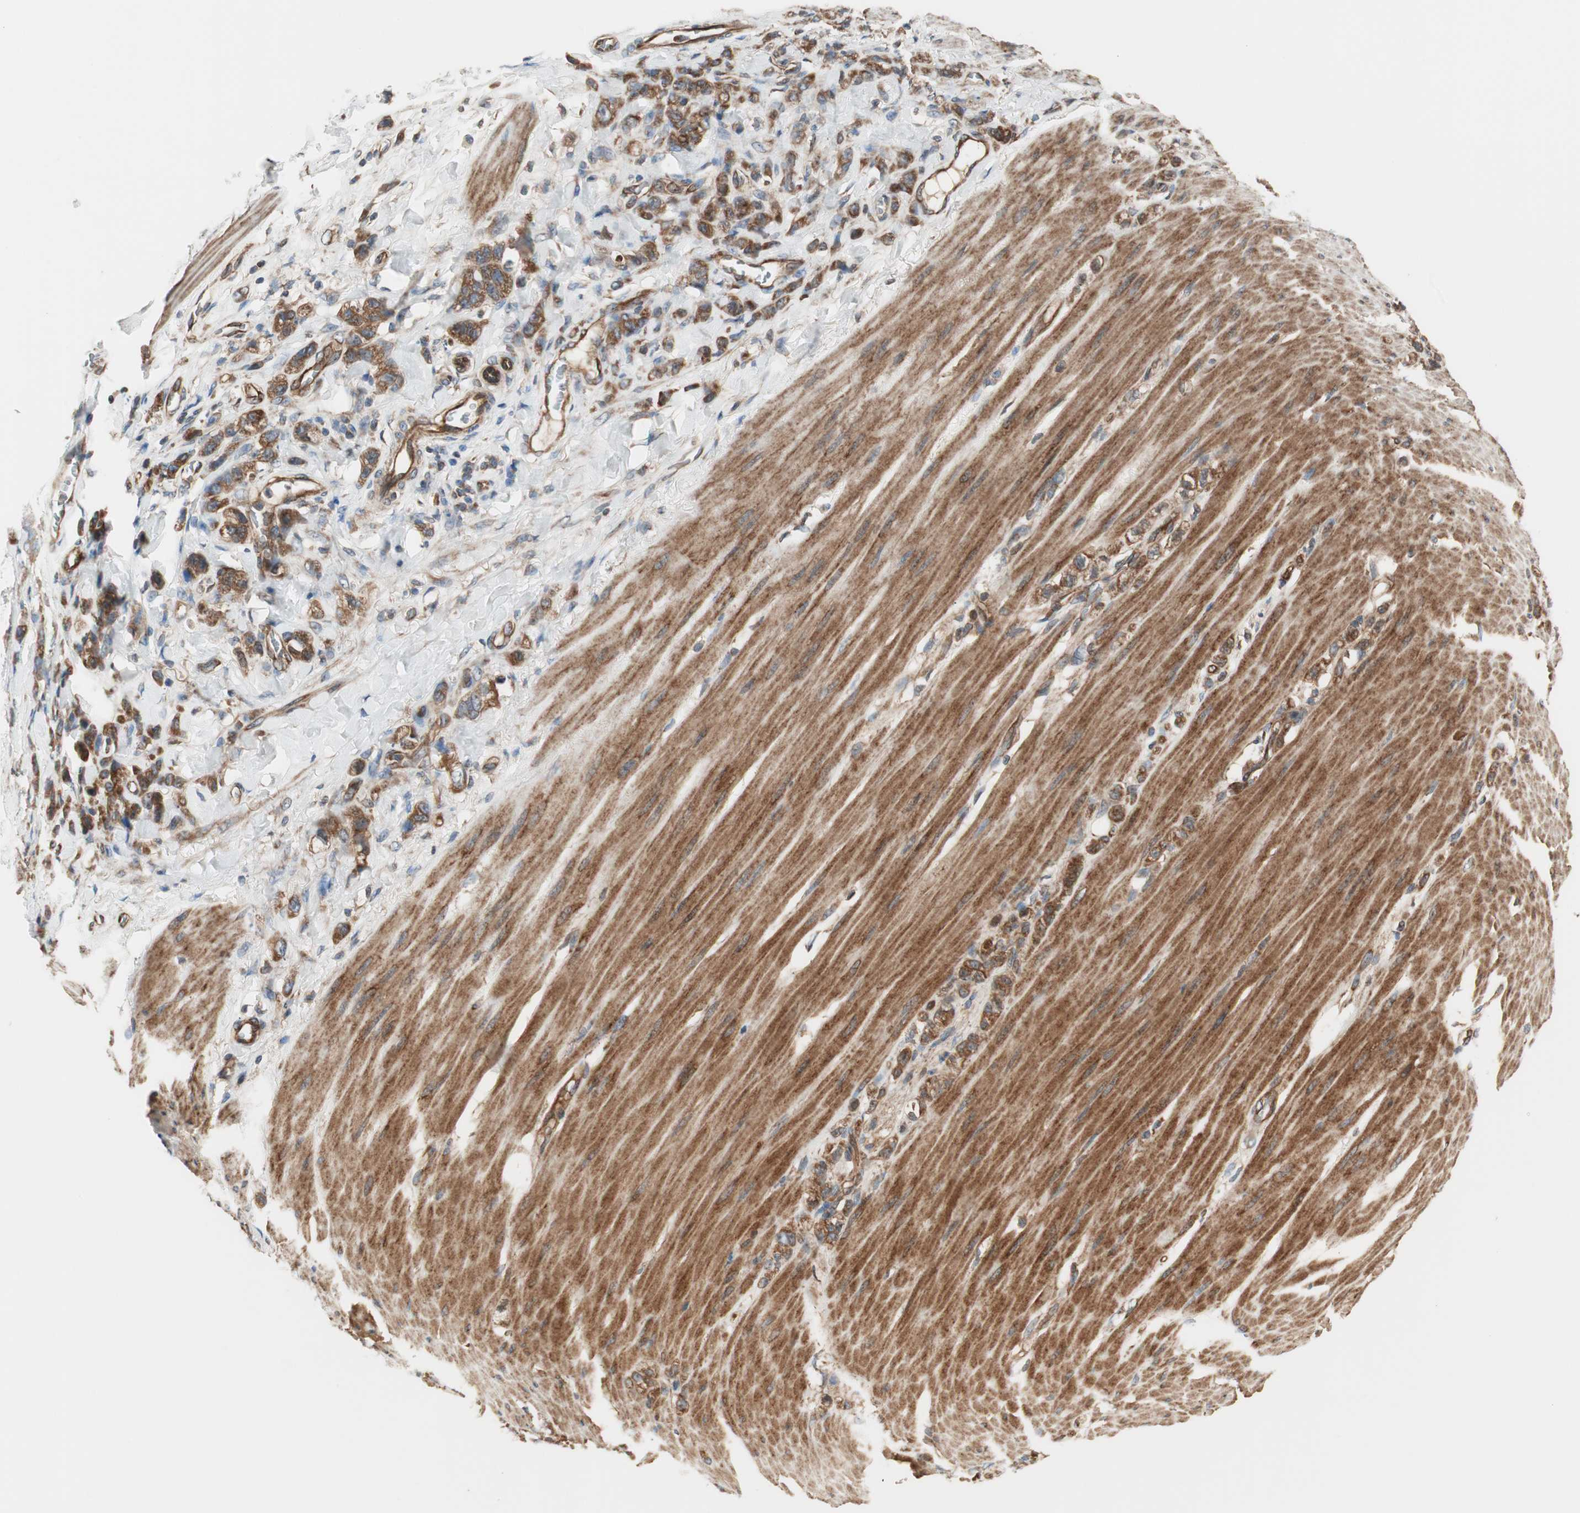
{"staining": {"intensity": "strong", "quantity": ">75%", "location": "cytoplasmic/membranous"}, "tissue": "stomach cancer", "cell_type": "Tumor cells", "image_type": "cancer", "snomed": [{"axis": "morphology", "description": "Adenocarcinoma, NOS"}, {"axis": "topography", "description": "Stomach"}], "caption": "Adenocarcinoma (stomach) stained with a brown dye reveals strong cytoplasmic/membranous positive staining in about >75% of tumor cells.", "gene": "CTTNBP2NL", "patient": {"sex": "male", "age": 82}}